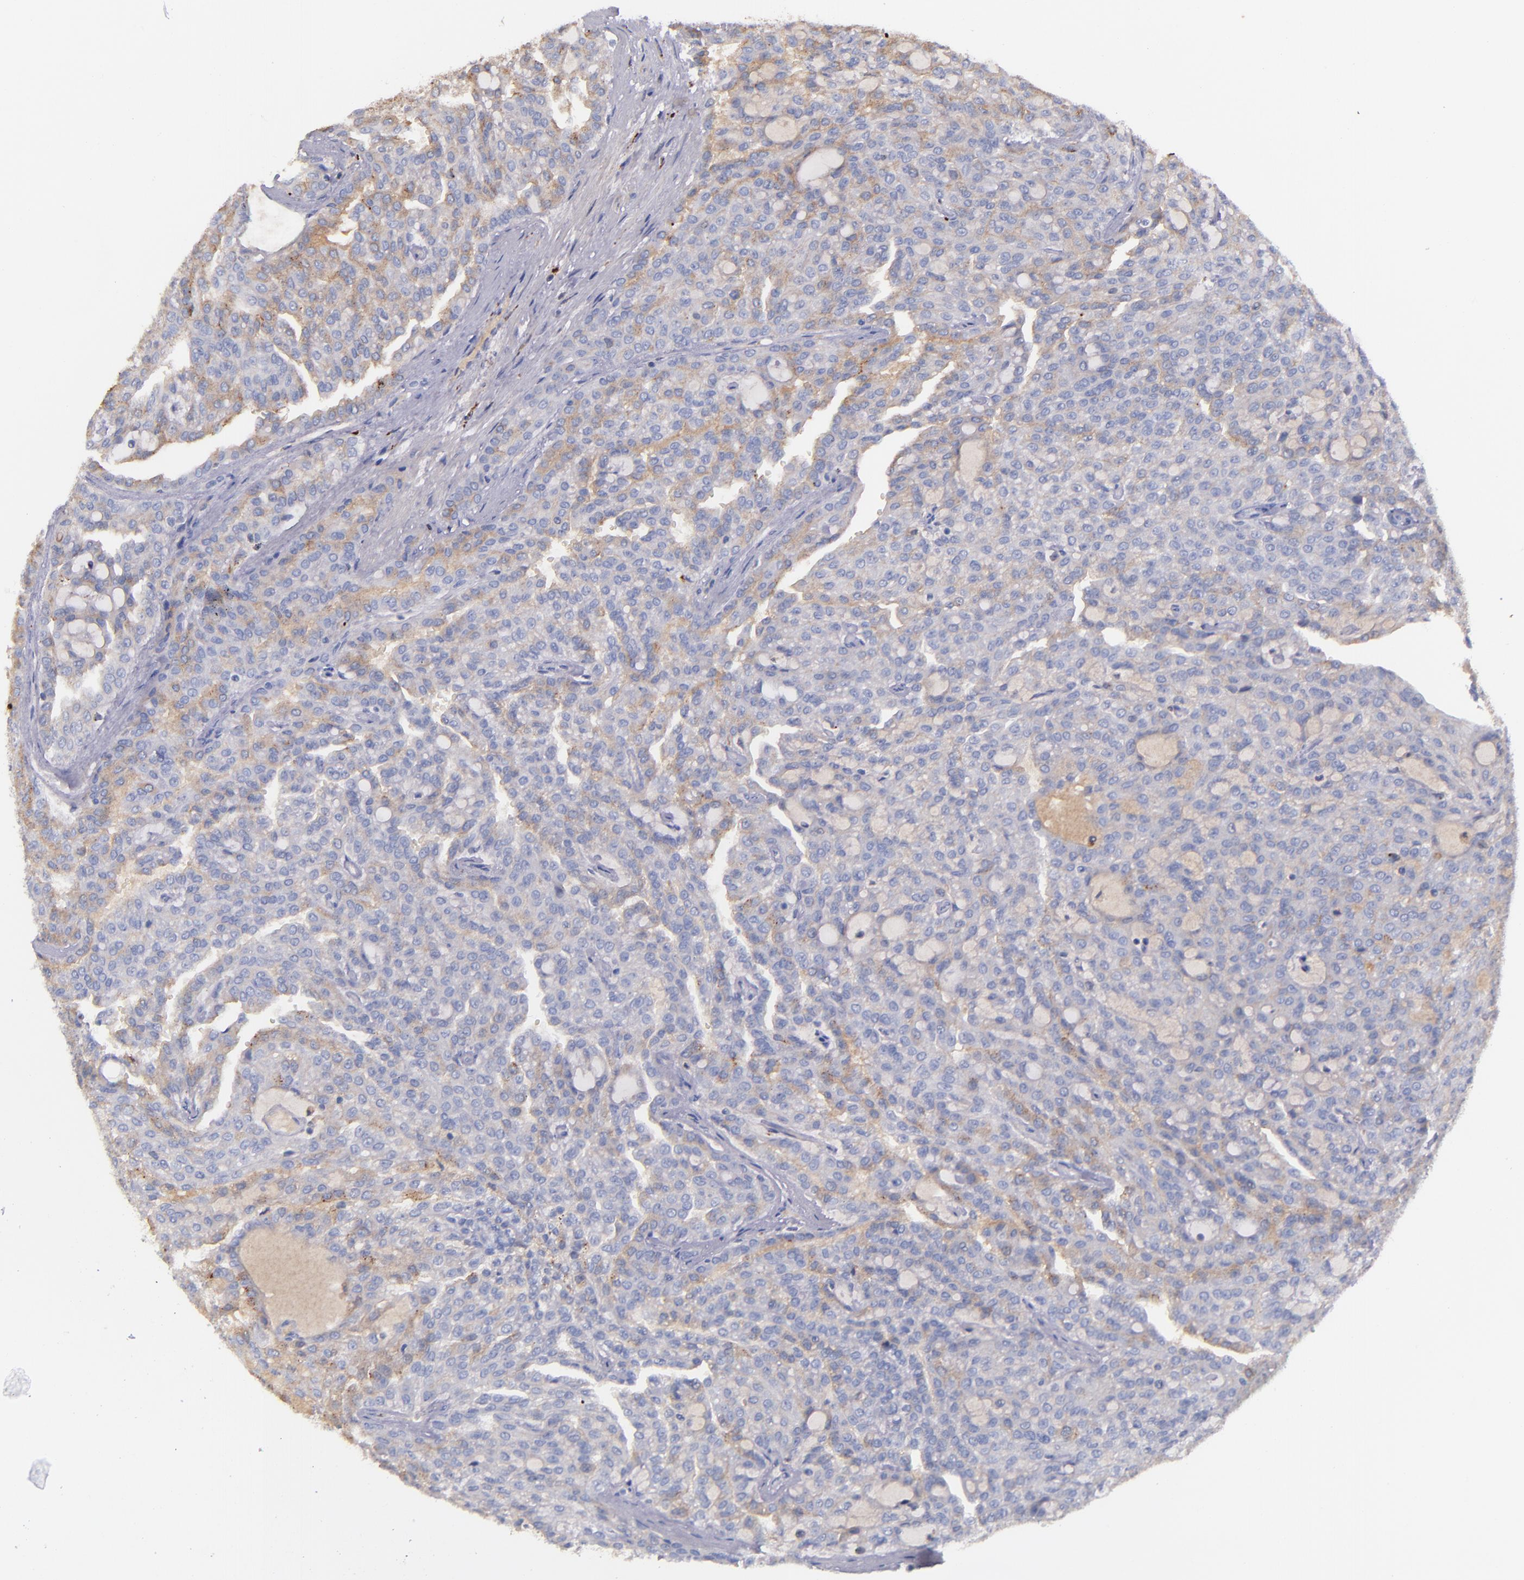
{"staining": {"intensity": "weak", "quantity": ">75%", "location": "cytoplasmic/membranous"}, "tissue": "renal cancer", "cell_type": "Tumor cells", "image_type": "cancer", "snomed": [{"axis": "morphology", "description": "Adenocarcinoma, NOS"}, {"axis": "topography", "description": "Kidney"}], "caption": "Tumor cells exhibit low levels of weak cytoplasmic/membranous expression in about >75% of cells in adenocarcinoma (renal).", "gene": "KNG1", "patient": {"sex": "male", "age": 63}}